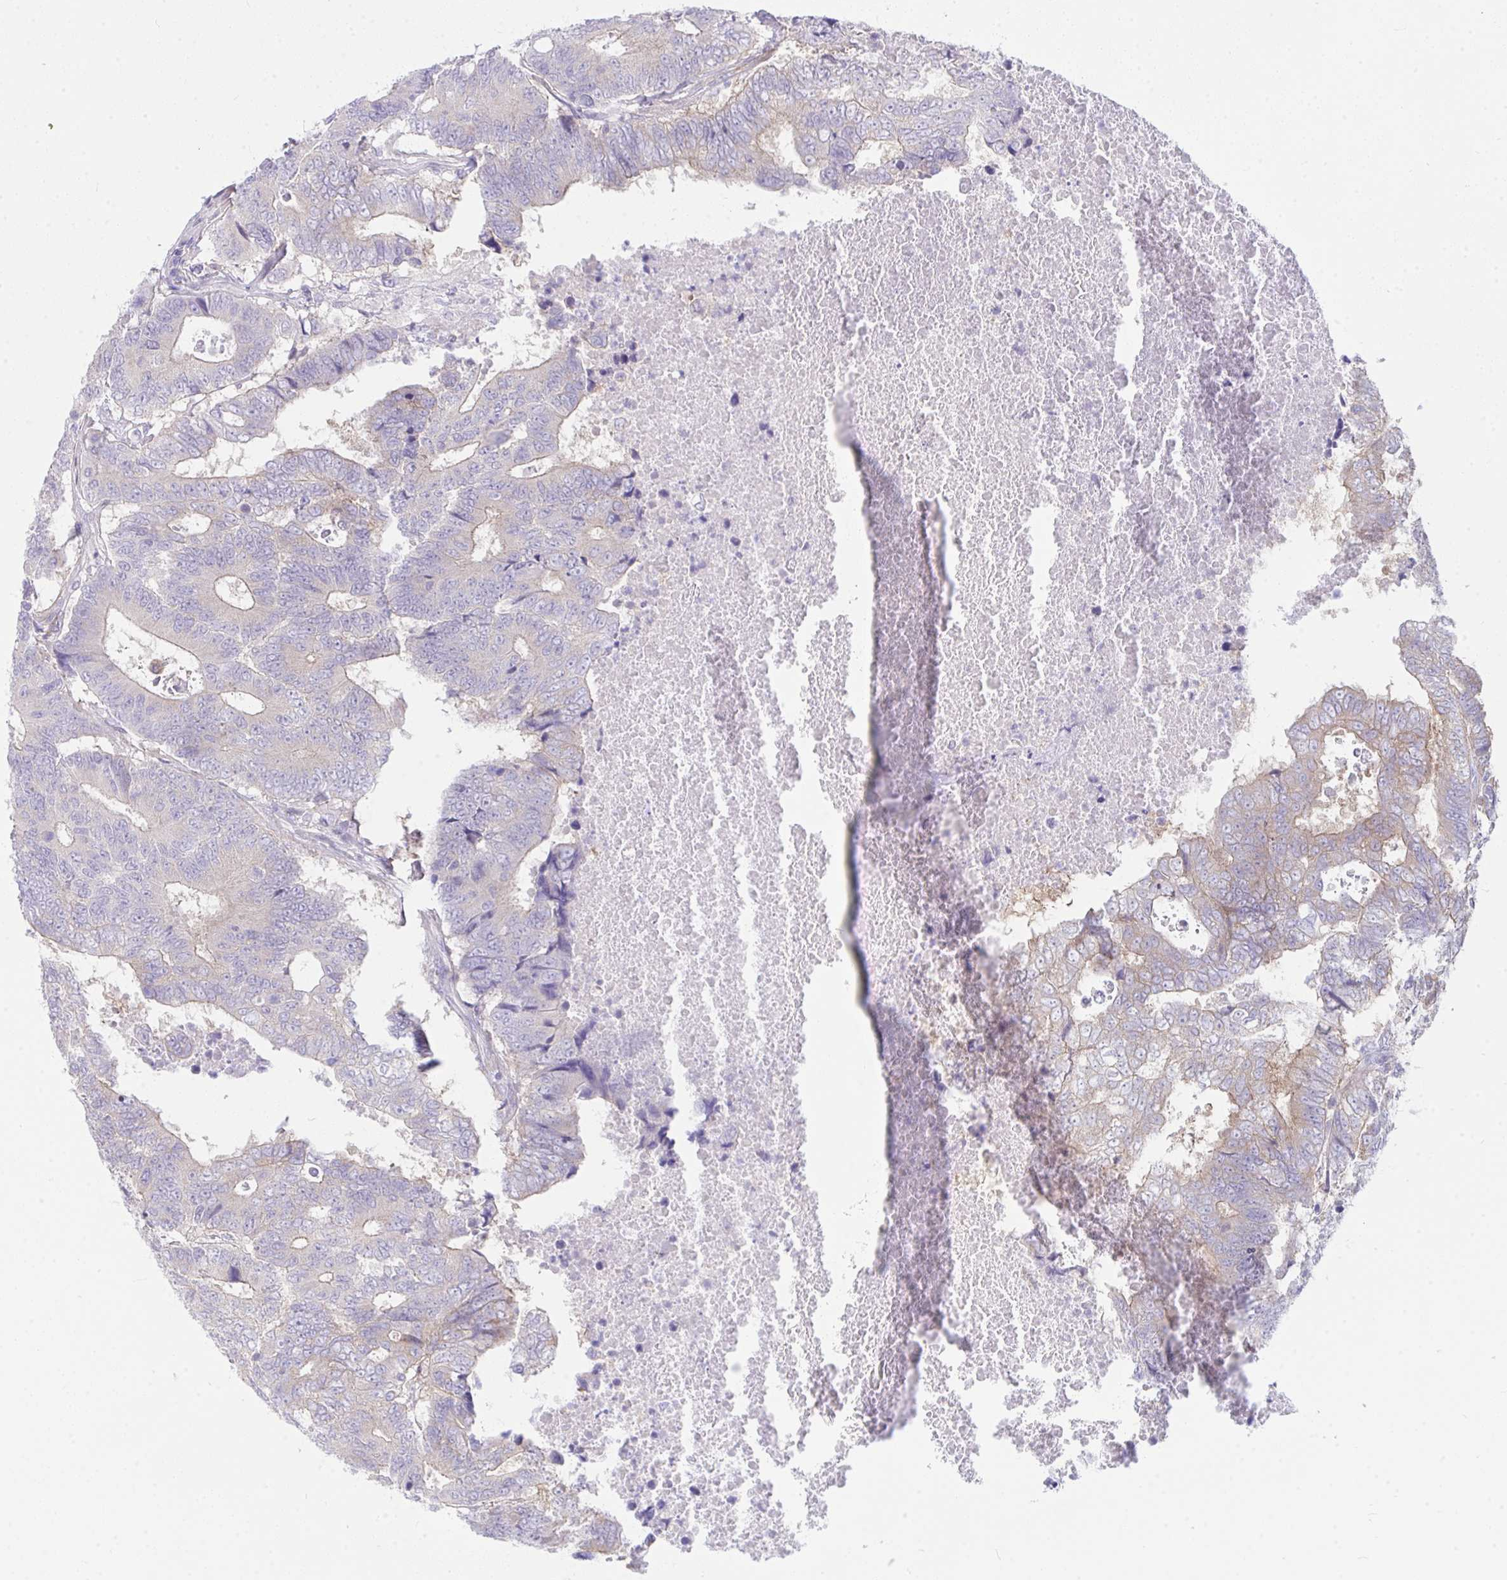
{"staining": {"intensity": "weak", "quantity": "<25%", "location": "cytoplasmic/membranous"}, "tissue": "colorectal cancer", "cell_type": "Tumor cells", "image_type": "cancer", "snomed": [{"axis": "morphology", "description": "Adenocarcinoma, NOS"}, {"axis": "topography", "description": "Colon"}], "caption": "Image shows no significant protein expression in tumor cells of colorectal cancer (adenocarcinoma).", "gene": "GAB1", "patient": {"sex": "female", "age": 48}}